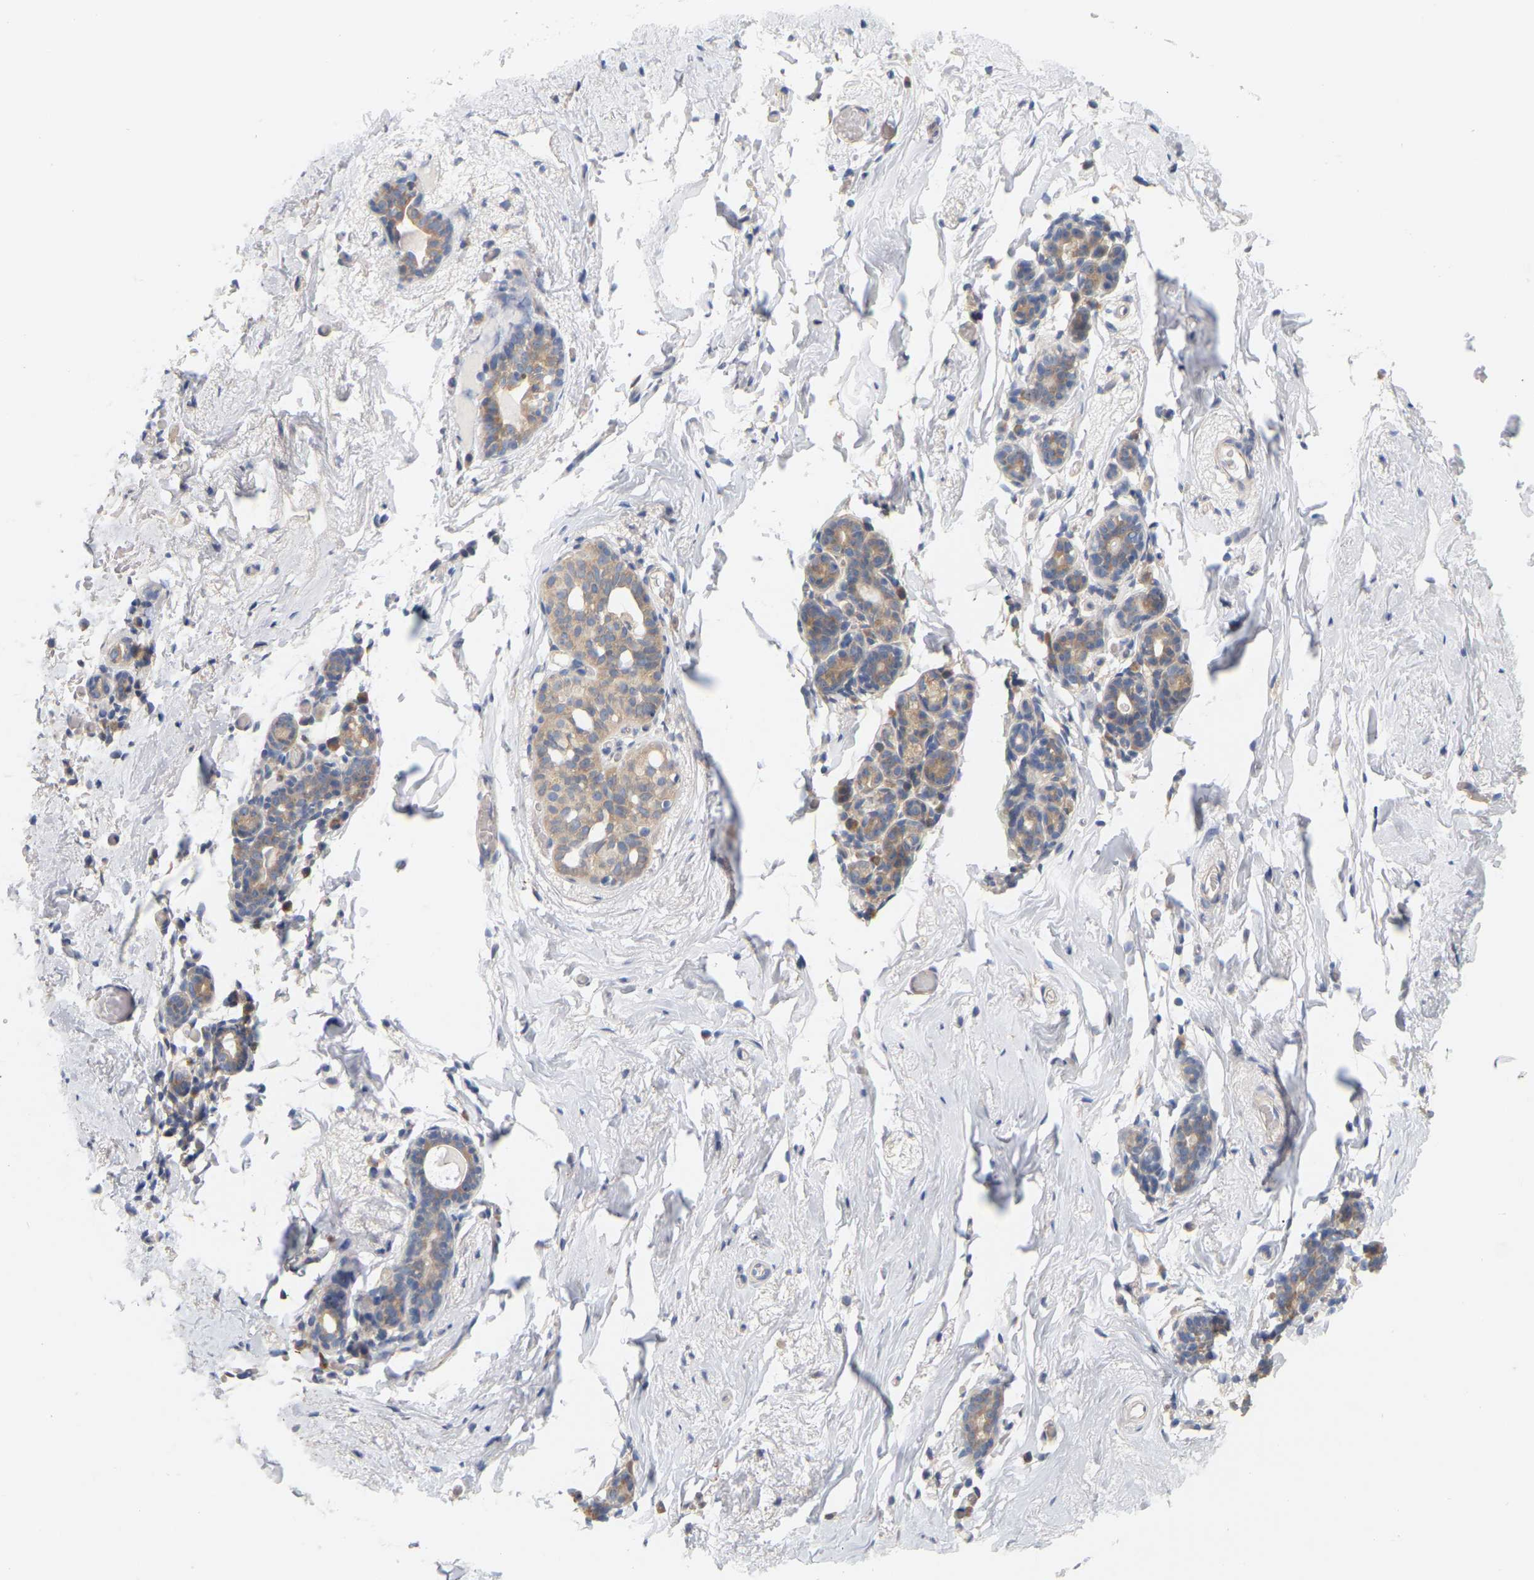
{"staining": {"intensity": "negative", "quantity": "none", "location": "none"}, "tissue": "breast", "cell_type": "Adipocytes", "image_type": "normal", "snomed": [{"axis": "morphology", "description": "Normal tissue, NOS"}, {"axis": "topography", "description": "Breast"}], "caption": "High power microscopy image of an IHC image of unremarkable breast, revealing no significant staining in adipocytes.", "gene": "MINDY4", "patient": {"sex": "female", "age": 62}}